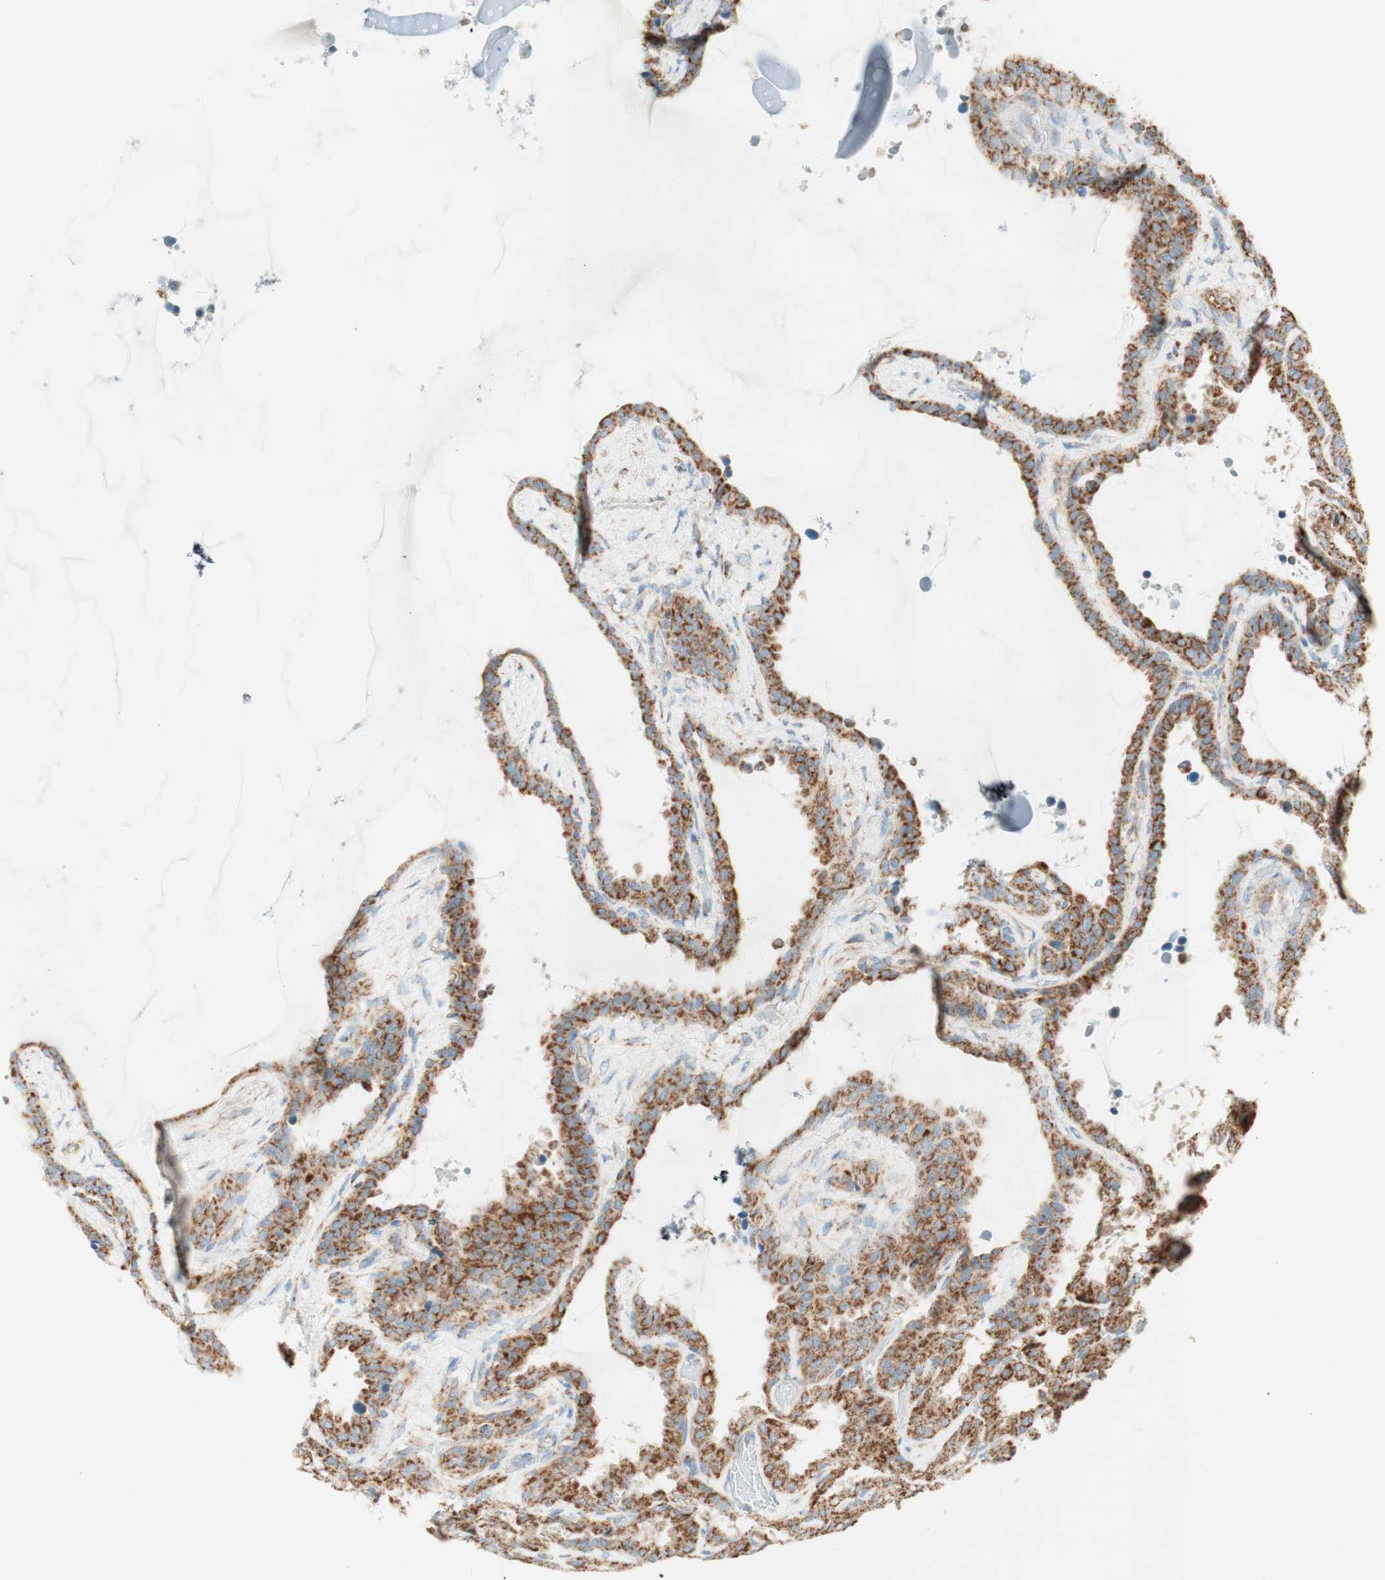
{"staining": {"intensity": "strong", "quantity": ">75%", "location": "cytoplasmic/membranous"}, "tissue": "seminal vesicle", "cell_type": "Glandular cells", "image_type": "normal", "snomed": [{"axis": "morphology", "description": "Normal tissue, NOS"}, {"axis": "topography", "description": "Seminal veicle"}], "caption": "A histopathology image of human seminal vesicle stained for a protein displays strong cytoplasmic/membranous brown staining in glandular cells.", "gene": "TOMM20", "patient": {"sex": "male", "age": 46}}